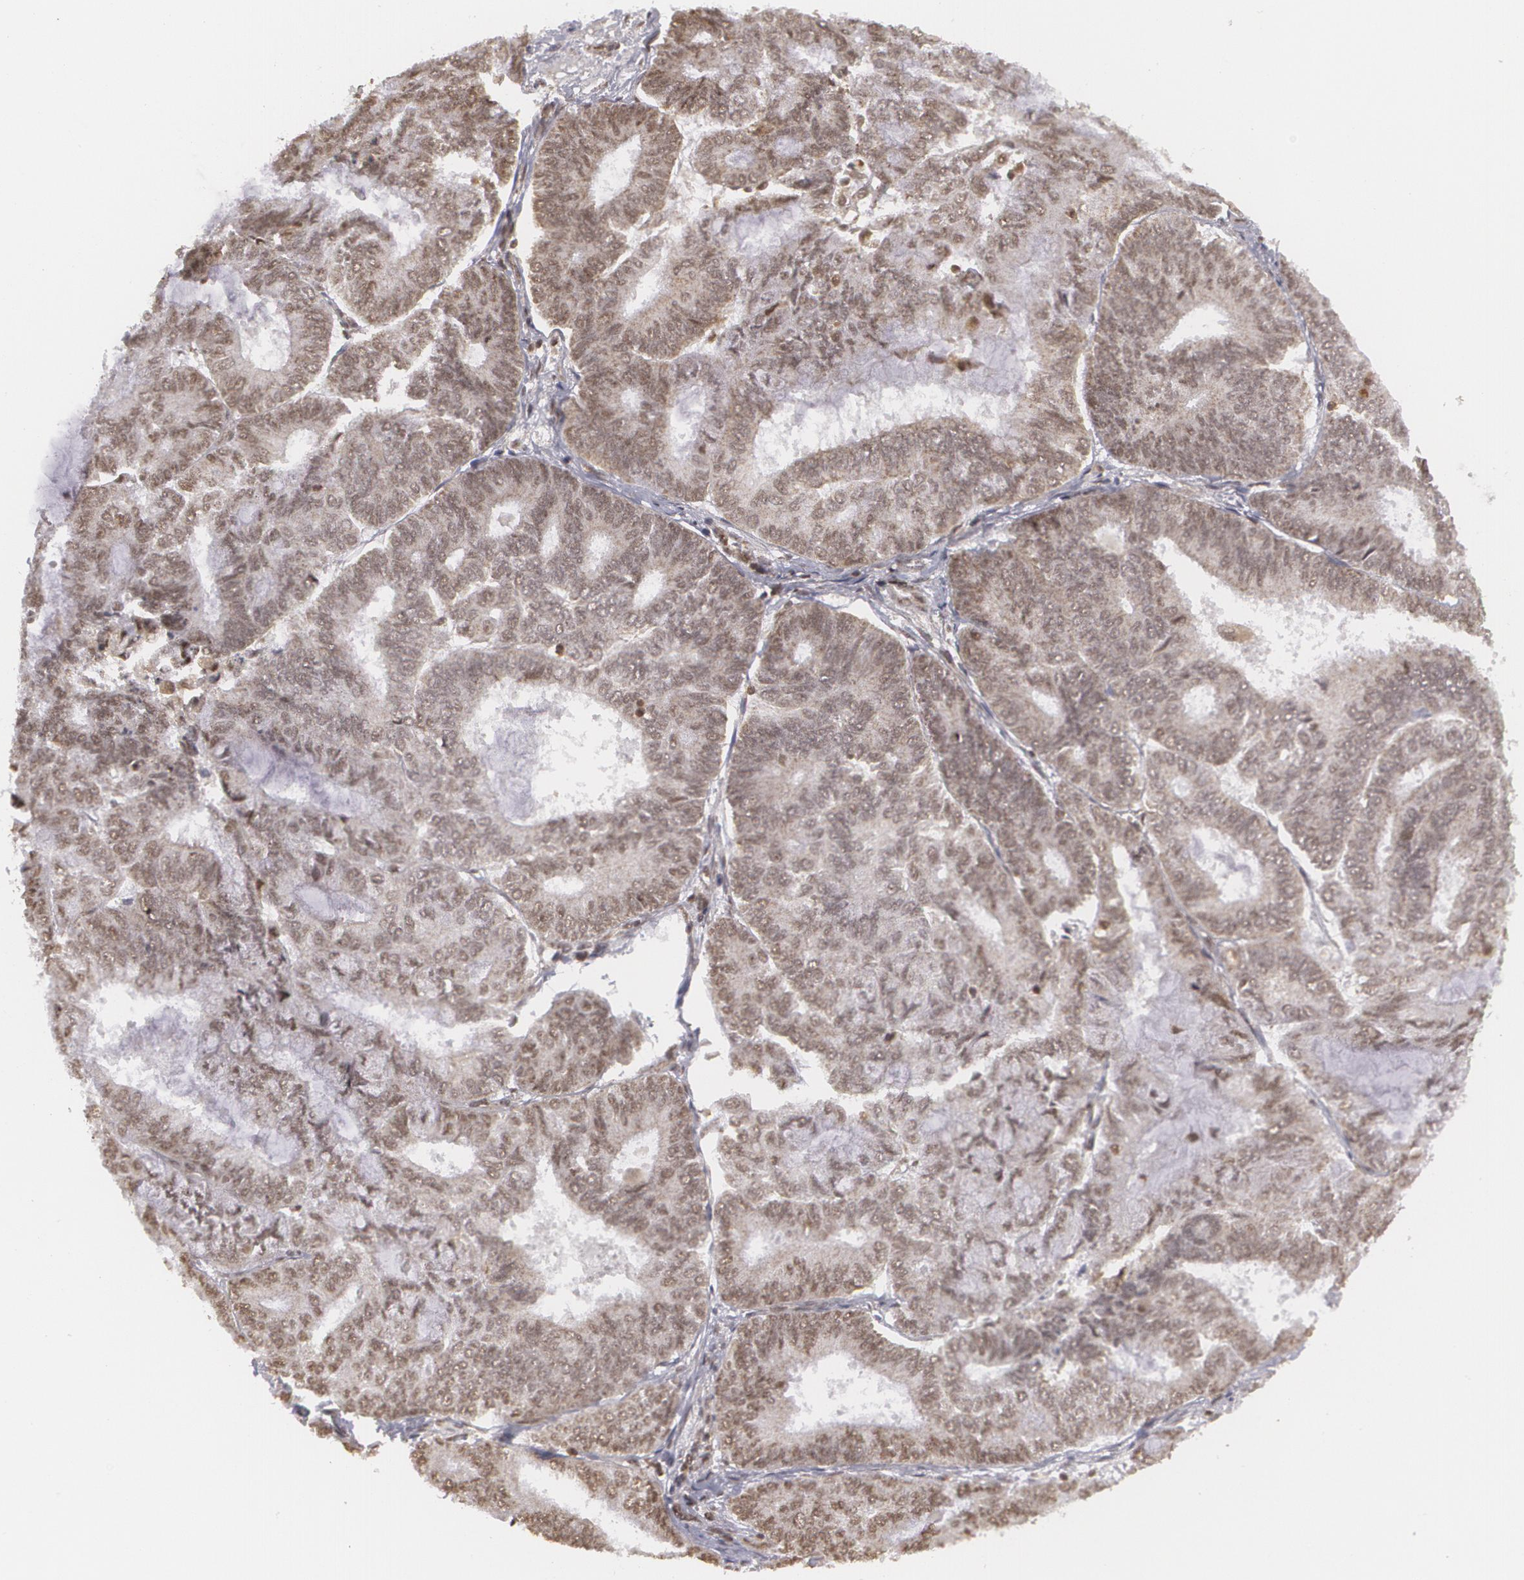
{"staining": {"intensity": "weak", "quantity": ">75%", "location": "nuclear"}, "tissue": "endometrial cancer", "cell_type": "Tumor cells", "image_type": "cancer", "snomed": [{"axis": "morphology", "description": "Adenocarcinoma, NOS"}, {"axis": "topography", "description": "Endometrium"}], "caption": "Protein analysis of adenocarcinoma (endometrial) tissue displays weak nuclear positivity in about >75% of tumor cells.", "gene": "MXD1", "patient": {"sex": "female", "age": 59}}